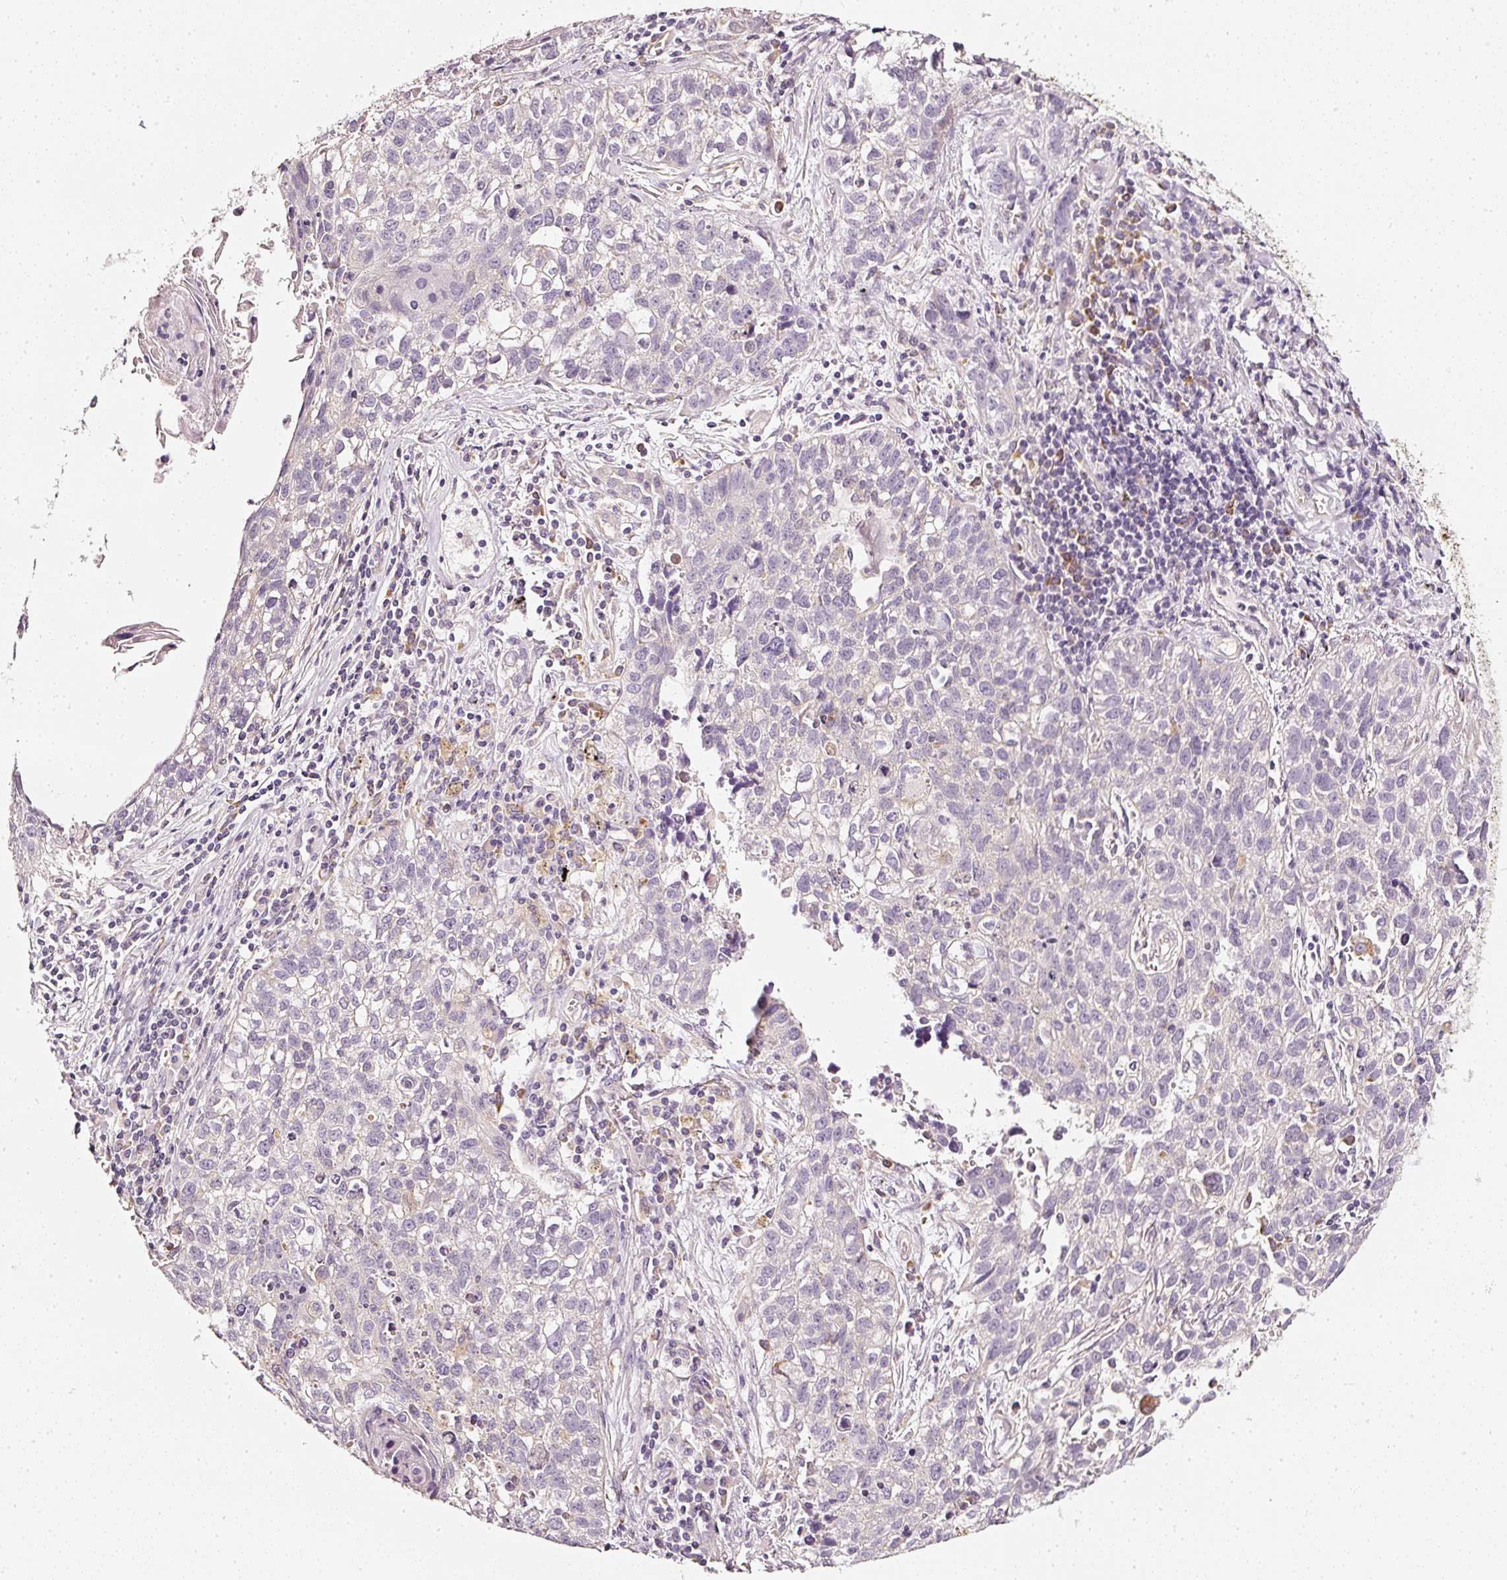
{"staining": {"intensity": "negative", "quantity": "none", "location": "none"}, "tissue": "lung cancer", "cell_type": "Tumor cells", "image_type": "cancer", "snomed": [{"axis": "morphology", "description": "Squamous cell carcinoma, NOS"}, {"axis": "topography", "description": "Lung"}], "caption": "IHC photomicrograph of lung squamous cell carcinoma stained for a protein (brown), which demonstrates no positivity in tumor cells. (DAB (3,3'-diaminobenzidine) IHC with hematoxylin counter stain).", "gene": "CNP", "patient": {"sex": "male", "age": 74}}